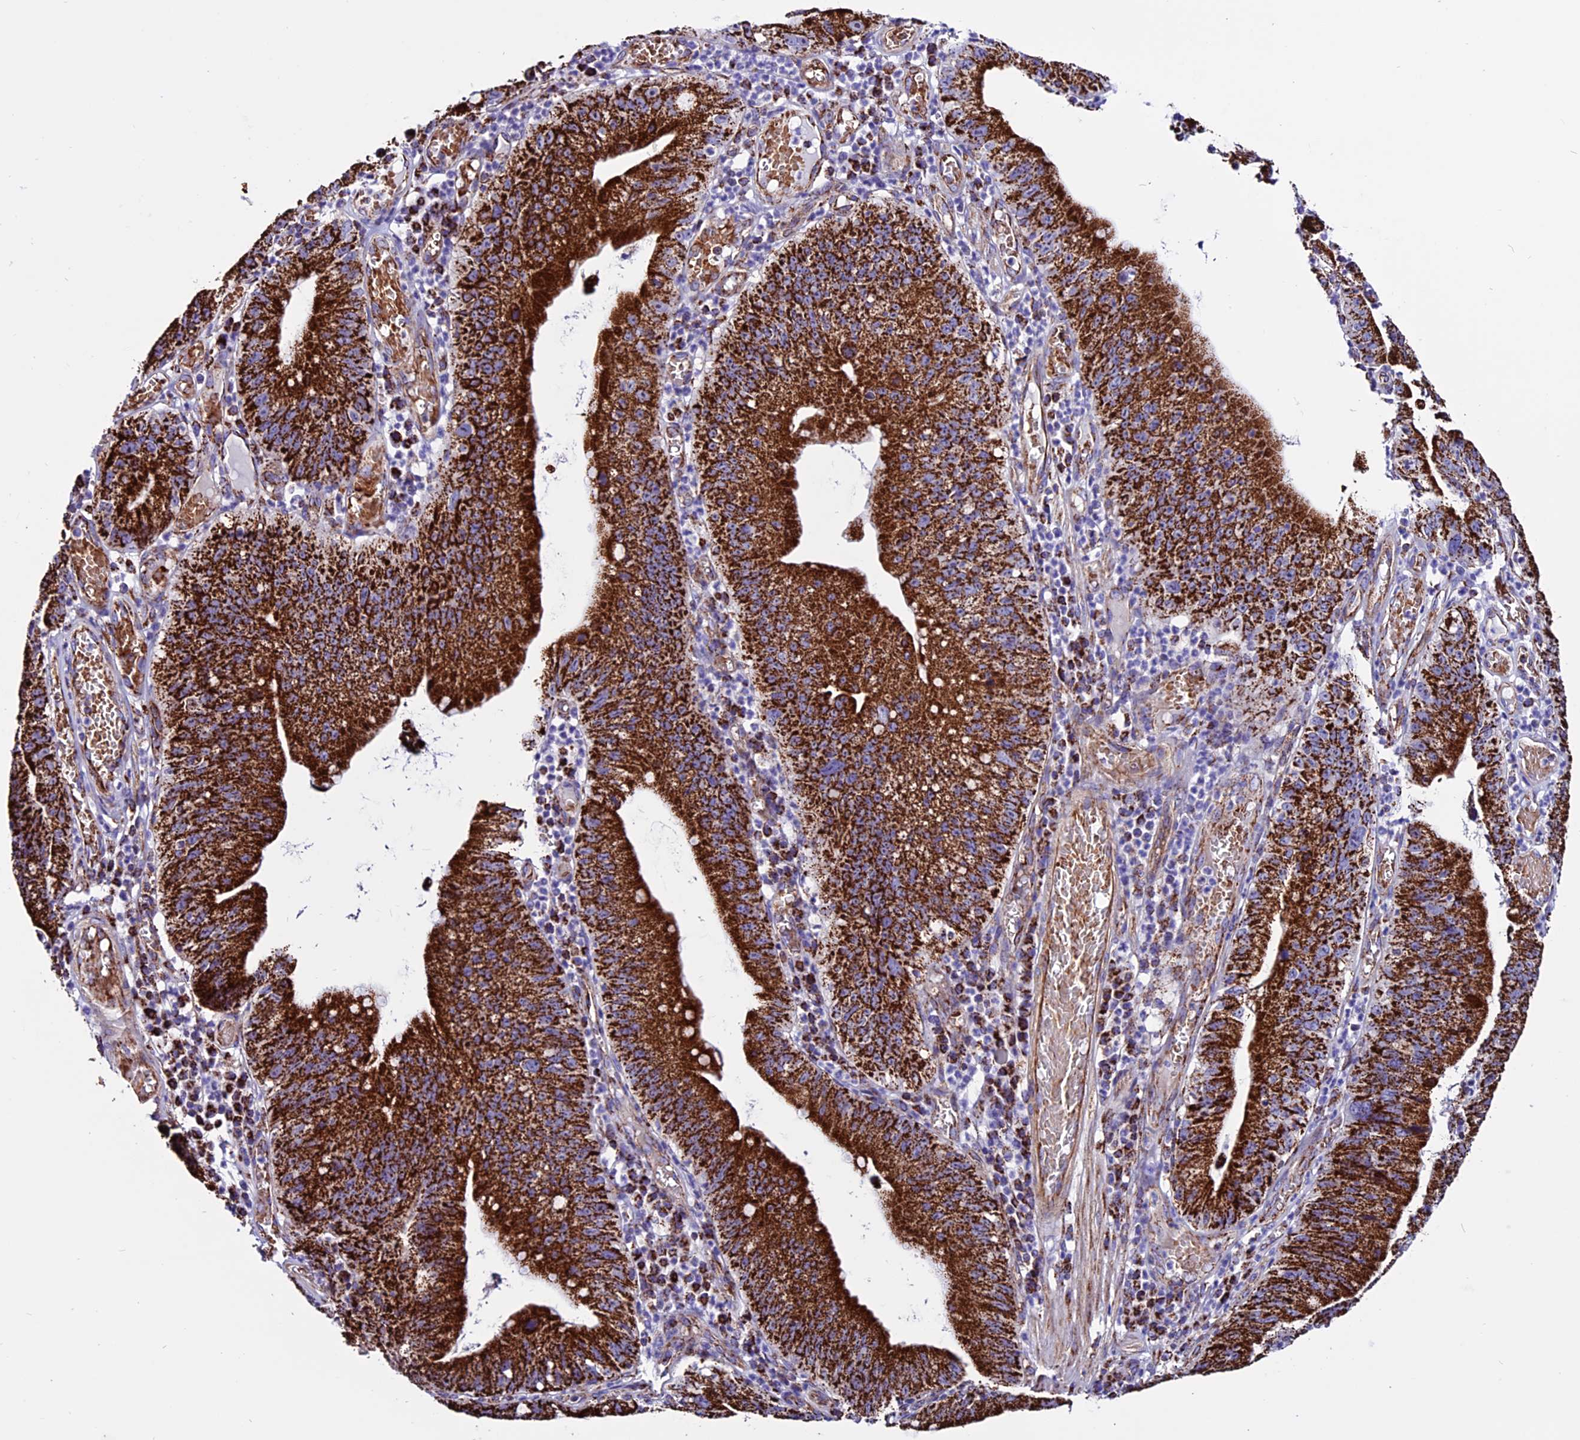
{"staining": {"intensity": "strong", "quantity": ">75%", "location": "cytoplasmic/membranous"}, "tissue": "stomach cancer", "cell_type": "Tumor cells", "image_type": "cancer", "snomed": [{"axis": "morphology", "description": "Adenocarcinoma, NOS"}, {"axis": "topography", "description": "Stomach"}], "caption": "Immunohistochemistry (IHC) photomicrograph of neoplastic tissue: stomach cancer stained using immunohistochemistry displays high levels of strong protein expression localized specifically in the cytoplasmic/membranous of tumor cells, appearing as a cytoplasmic/membranous brown color.", "gene": "CX3CL1", "patient": {"sex": "male", "age": 59}}